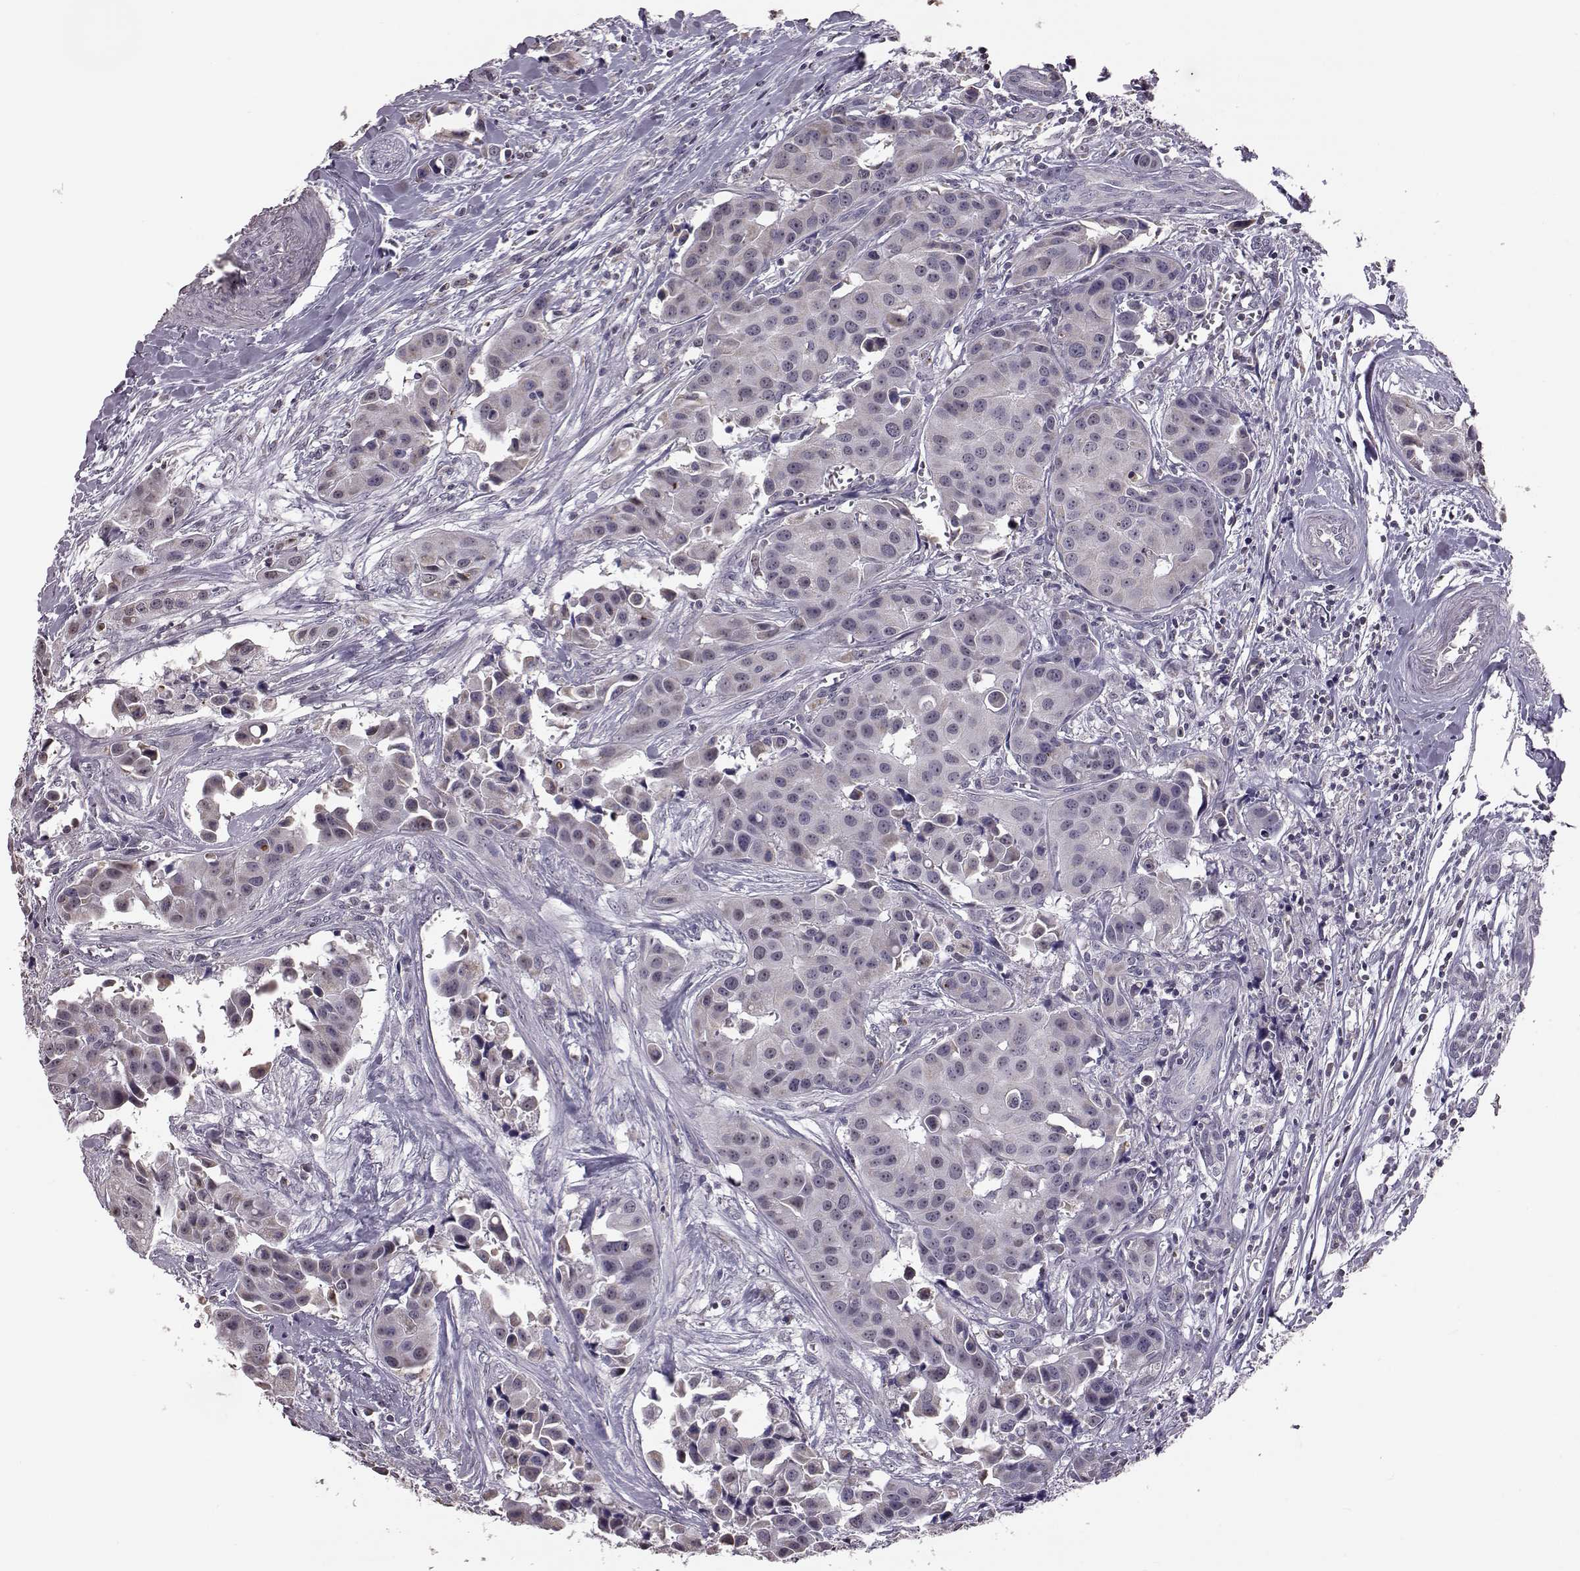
{"staining": {"intensity": "negative", "quantity": "none", "location": "none"}, "tissue": "head and neck cancer", "cell_type": "Tumor cells", "image_type": "cancer", "snomed": [{"axis": "morphology", "description": "Adenocarcinoma, NOS"}, {"axis": "topography", "description": "Head-Neck"}], "caption": "Head and neck cancer was stained to show a protein in brown. There is no significant staining in tumor cells. Brightfield microscopy of immunohistochemistry (IHC) stained with DAB (brown) and hematoxylin (blue), captured at high magnification.", "gene": "ALDH3A1", "patient": {"sex": "male", "age": 76}}